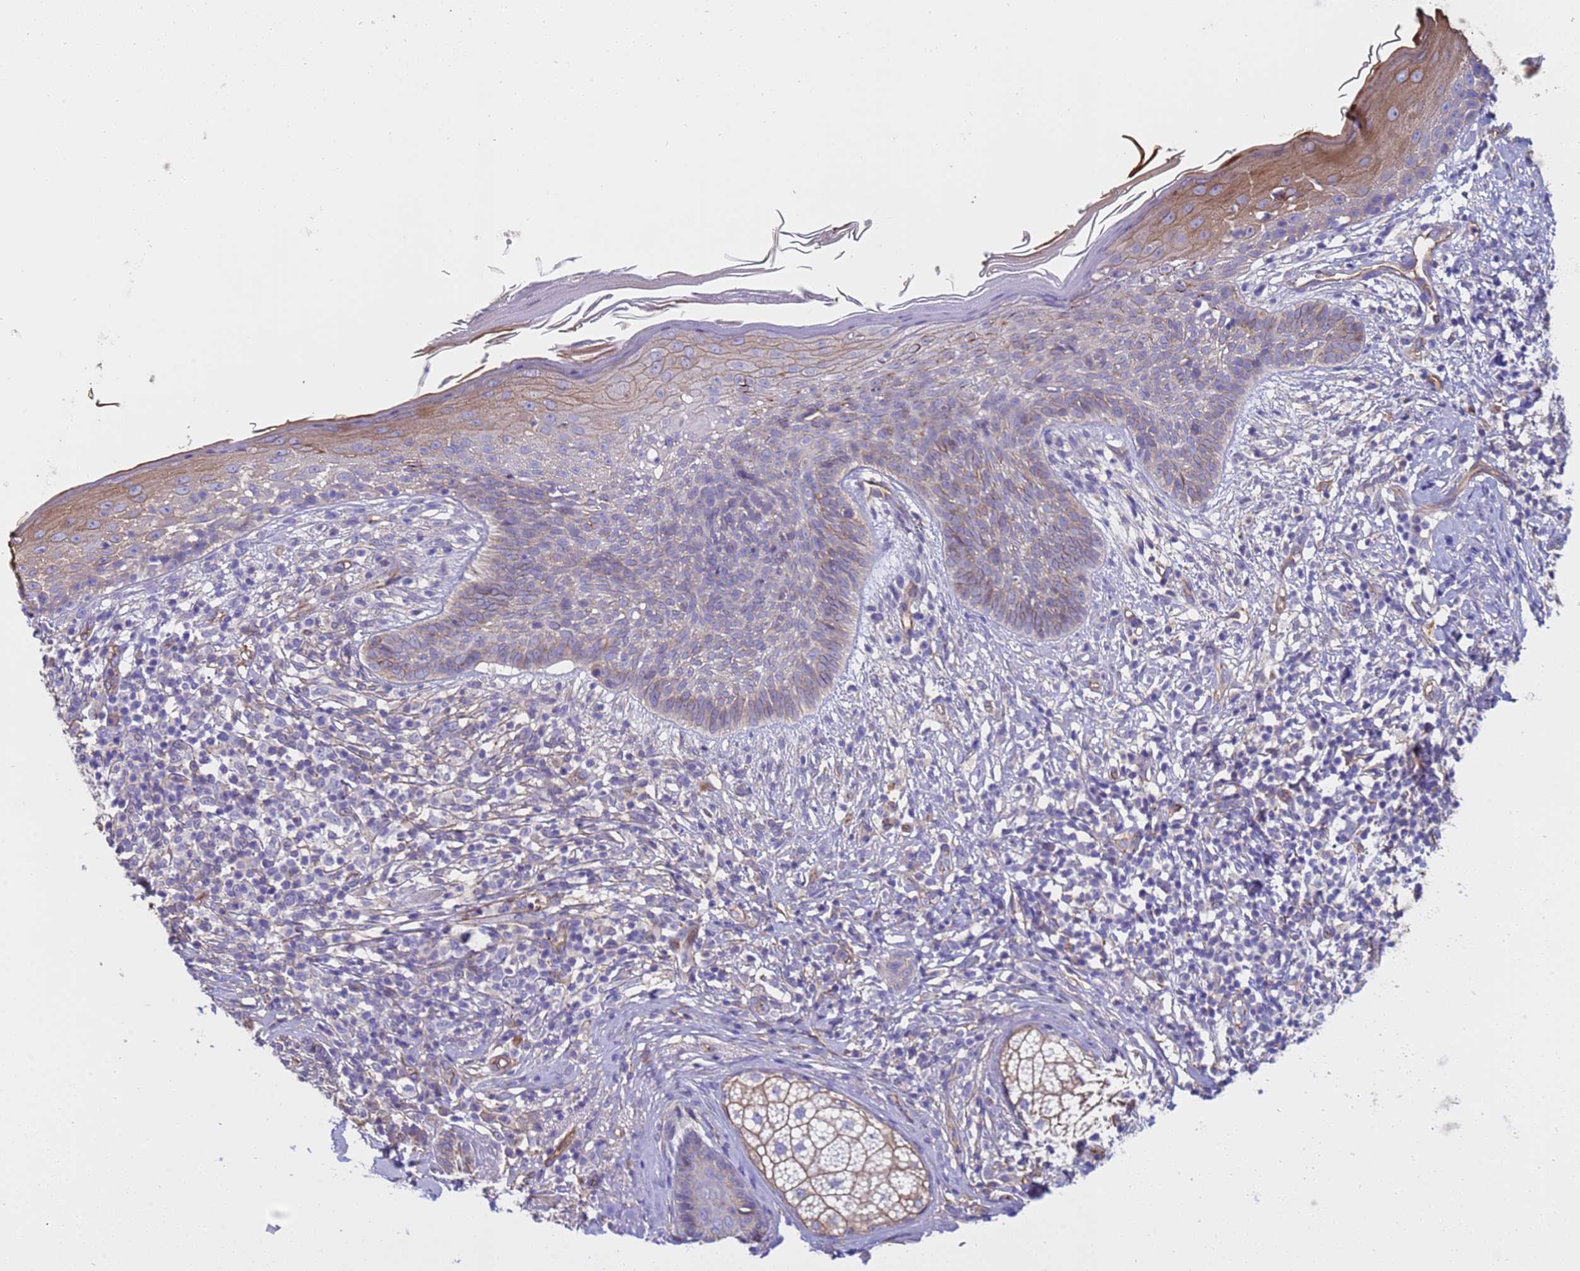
{"staining": {"intensity": "weak", "quantity": "25%-75%", "location": "cytoplasmic/membranous"}, "tissue": "skin cancer", "cell_type": "Tumor cells", "image_type": "cancer", "snomed": [{"axis": "morphology", "description": "Basal cell carcinoma"}, {"axis": "topography", "description": "Skin"}], "caption": "There is low levels of weak cytoplasmic/membranous expression in tumor cells of basal cell carcinoma (skin), as demonstrated by immunohistochemical staining (brown color).", "gene": "ZNF248", "patient": {"sex": "male", "age": 73}}